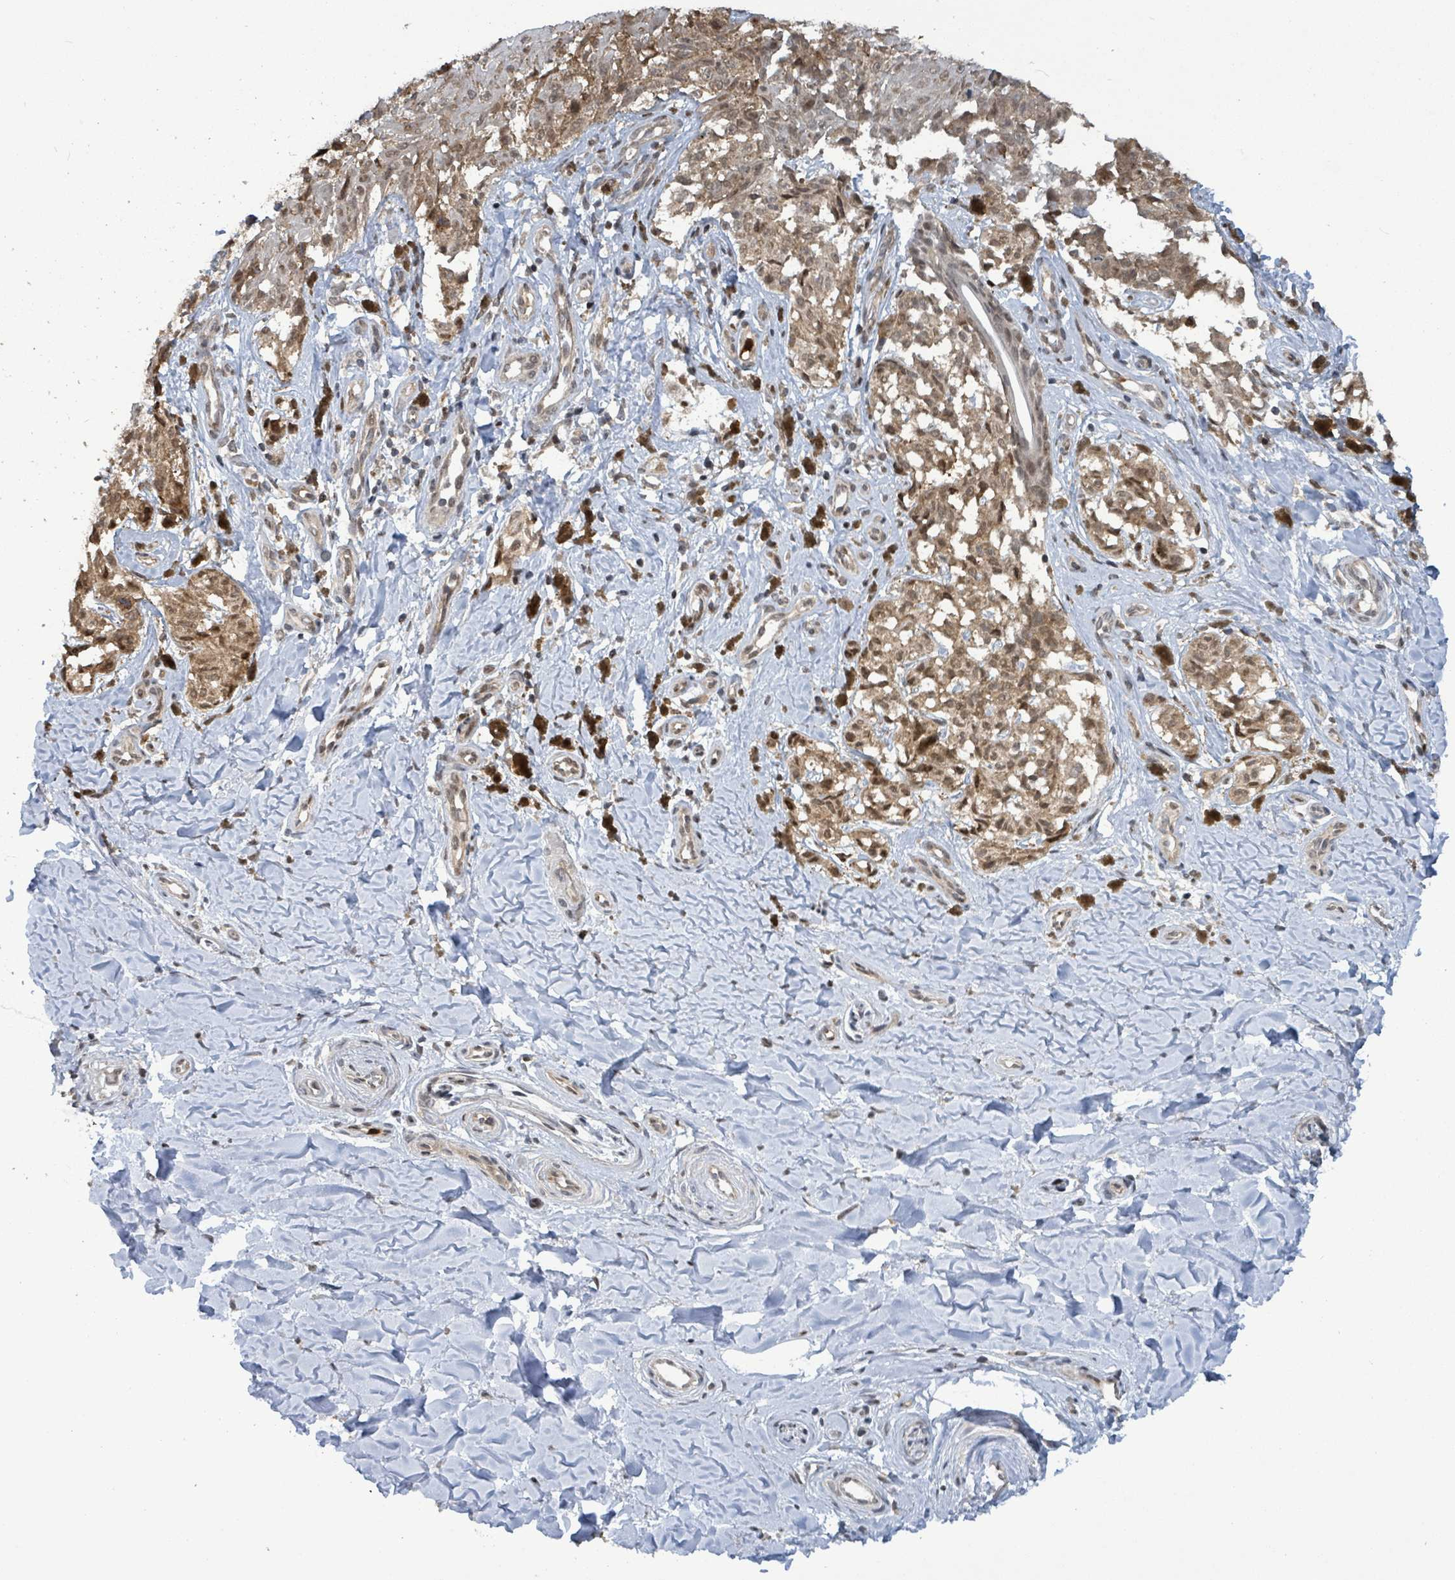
{"staining": {"intensity": "moderate", "quantity": ">75%", "location": "cytoplasmic/membranous,nuclear"}, "tissue": "melanoma", "cell_type": "Tumor cells", "image_type": "cancer", "snomed": [{"axis": "morphology", "description": "Malignant melanoma, NOS"}, {"axis": "topography", "description": "Skin"}], "caption": "Melanoma was stained to show a protein in brown. There is medium levels of moderate cytoplasmic/membranous and nuclear expression in approximately >75% of tumor cells.", "gene": "COQ6", "patient": {"sex": "female", "age": 65}}